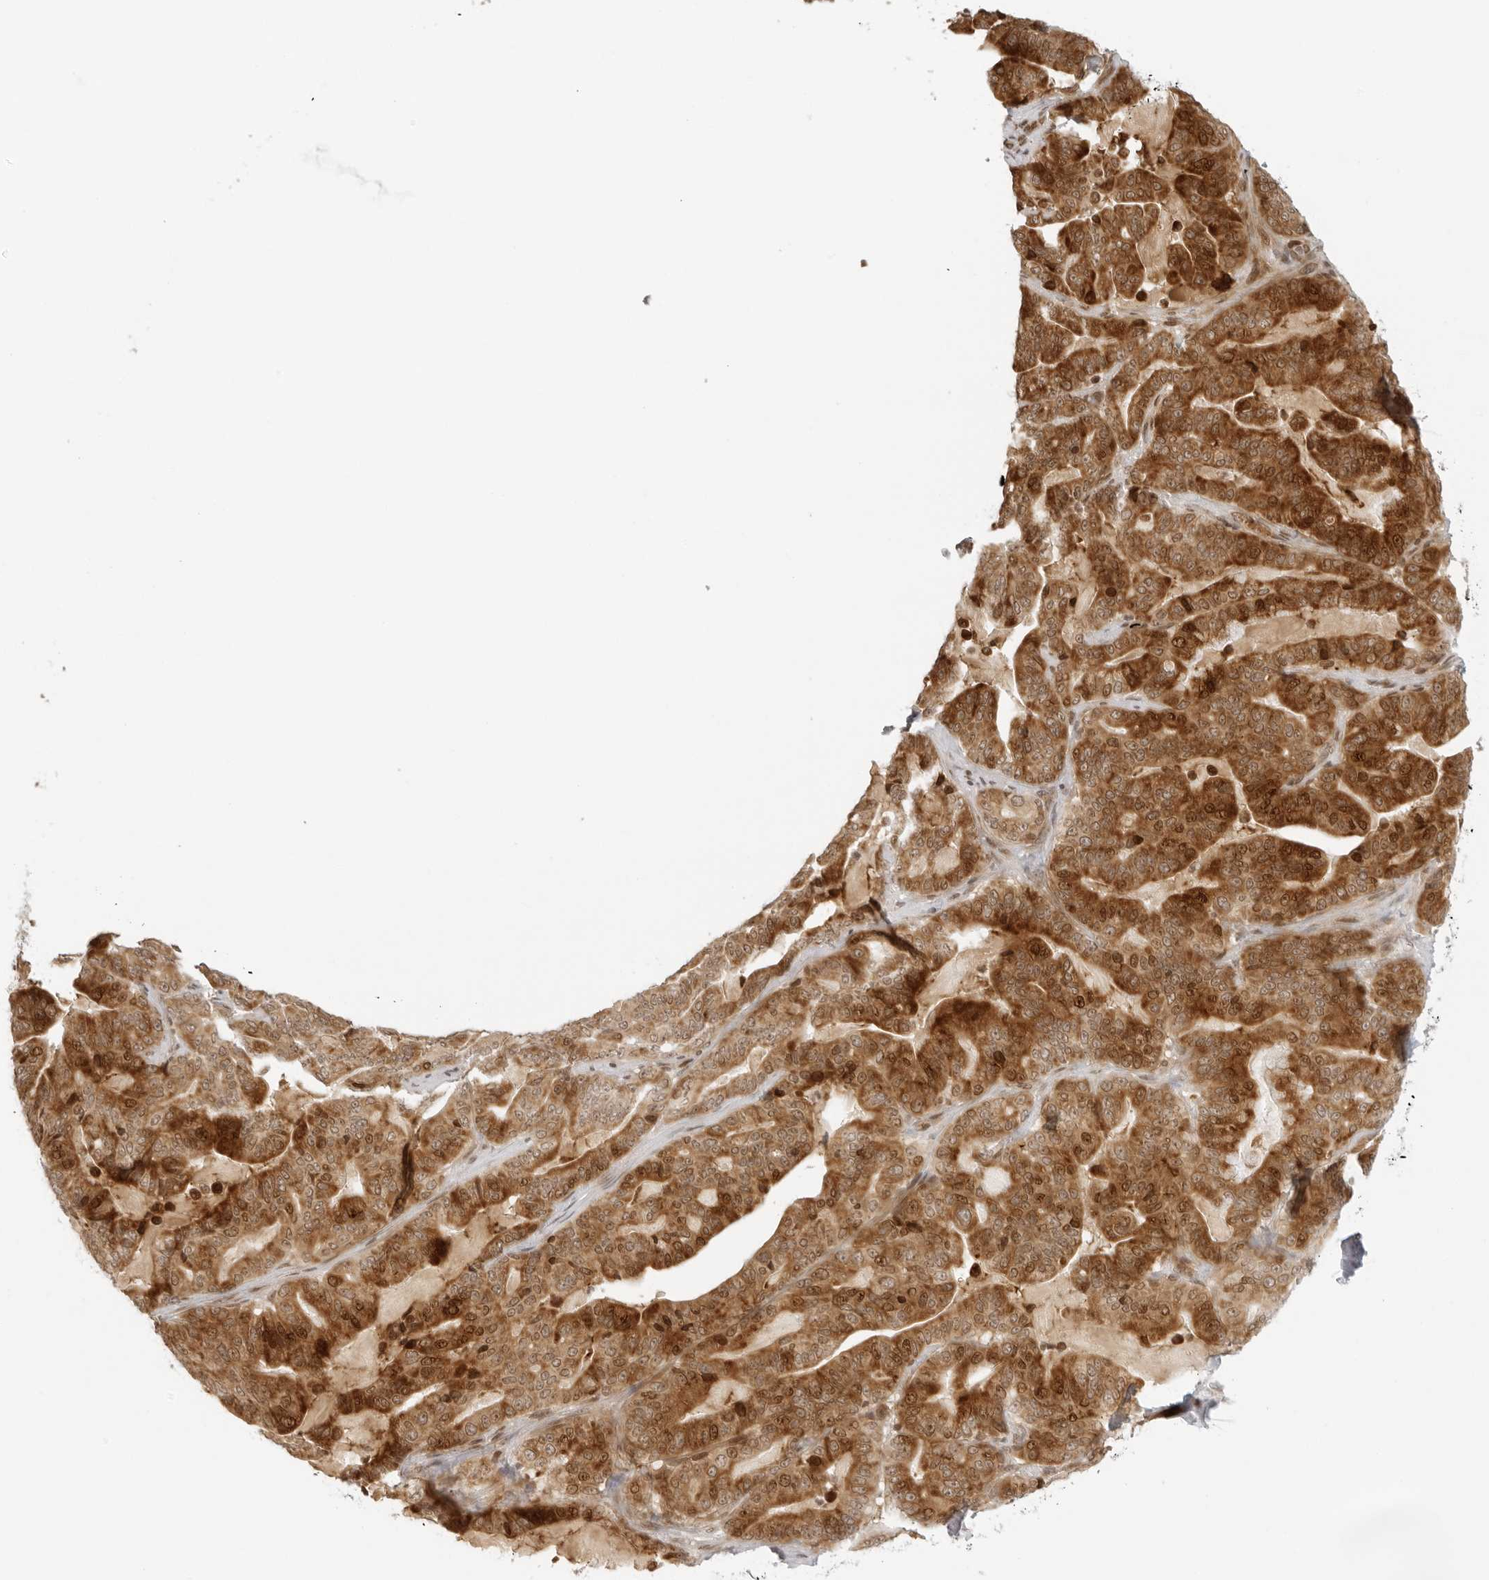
{"staining": {"intensity": "strong", "quantity": ">75%", "location": "cytoplasmic/membranous,nuclear"}, "tissue": "pancreatic cancer", "cell_type": "Tumor cells", "image_type": "cancer", "snomed": [{"axis": "morphology", "description": "Adenocarcinoma, NOS"}, {"axis": "topography", "description": "Pancreas"}], "caption": "Pancreatic cancer tissue shows strong cytoplasmic/membranous and nuclear expression in about >75% of tumor cells, visualized by immunohistochemistry.", "gene": "ZNF407", "patient": {"sex": "male", "age": 63}}